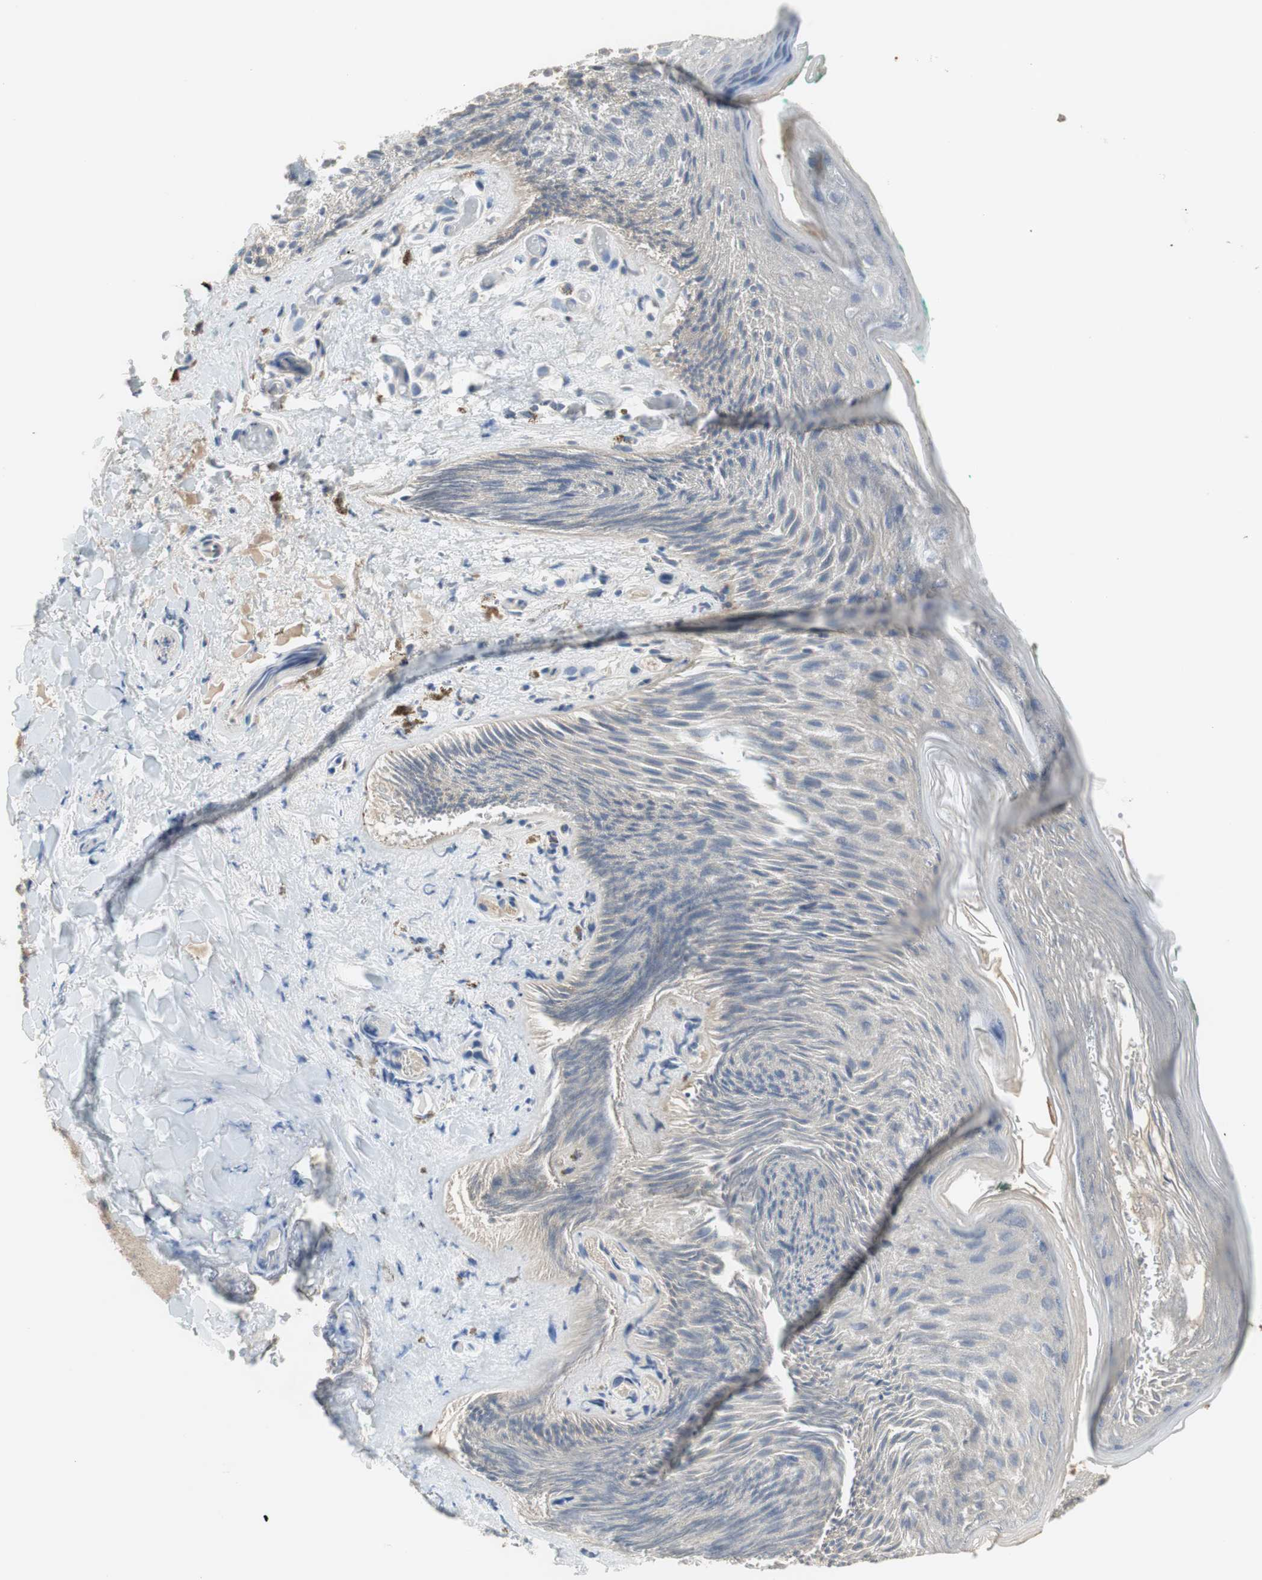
{"staining": {"intensity": "negative", "quantity": "none", "location": "none"}, "tissue": "skin", "cell_type": "Epidermal cells", "image_type": "normal", "snomed": [{"axis": "morphology", "description": "Normal tissue, NOS"}, {"axis": "topography", "description": "Anal"}], "caption": "Immunohistochemistry (IHC) of unremarkable human skin shows no expression in epidermal cells. The staining was performed using DAB to visualize the protein expression in brown, while the nuclei were stained in blue with hematoxylin (Magnification: 20x).", "gene": "COL12A1", "patient": {"sex": "male", "age": 74}}